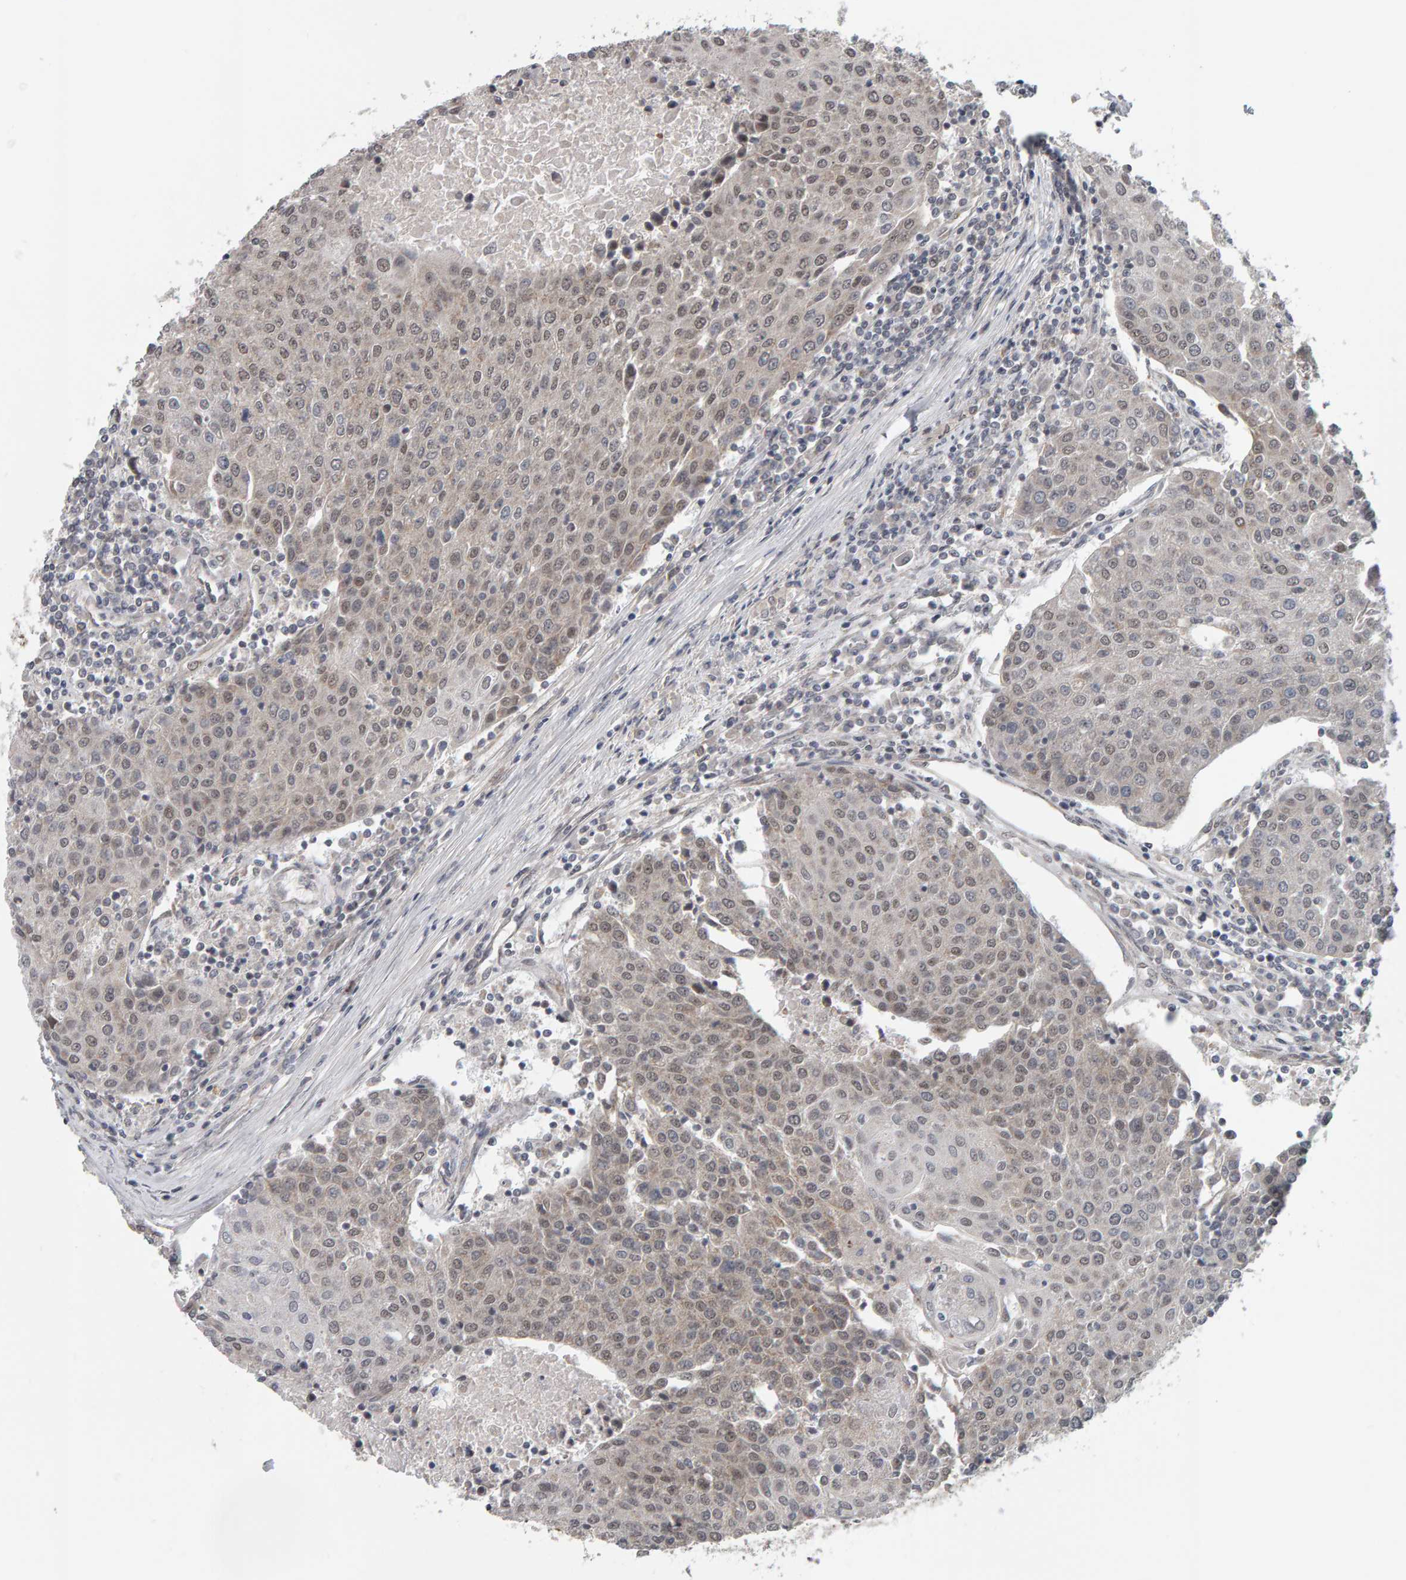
{"staining": {"intensity": "weak", "quantity": ">75%", "location": "nuclear"}, "tissue": "urothelial cancer", "cell_type": "Tumor cells", "image_type": "cancer", "snomed": [{"axis": "morphology", "description": "Urothelial carcinoma, High grade"}, {"axis": "topography", "description": "Urinary bladder"}], "caption": "The photomicrograph demonstrates immunohistochemical staining of urothelial carcinoma (high-grade). There is weak nuclear staining is appreciated in approximately >75% of tumor cells.", "gene": "DAP3", "patient": {"sex": "female", "age": 85}}